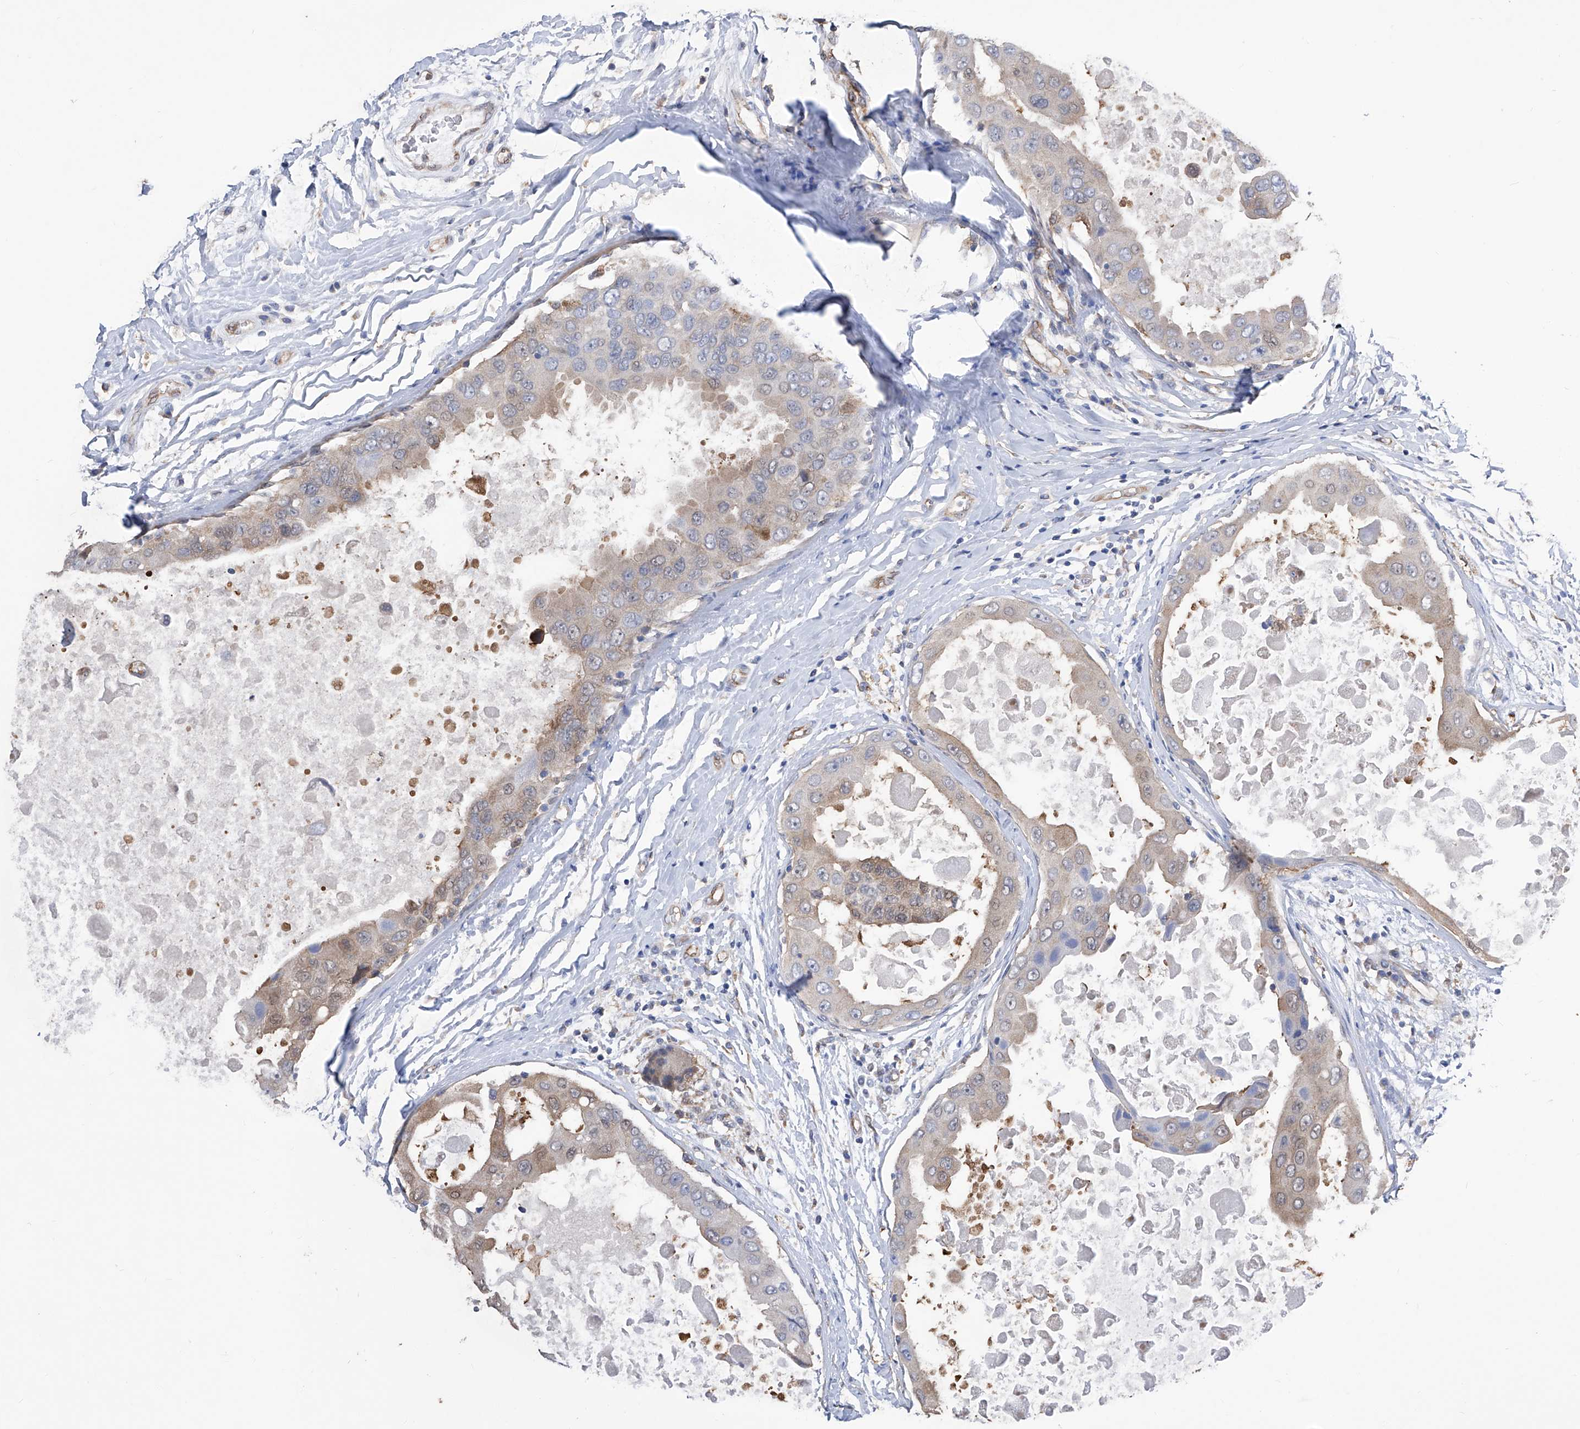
{"staining": {"intensity": "weak", "quantity": "25%-75%", "location": "cytoplasmic/membranous"}, "tissue": "breast cancer", "cell_type": "Tumor cells", "image_type": "cancer", "snomed": [{"axis": "morphology", "description": "Duct carcinoma"}, {"axis": "topography", "description": "Breast"}], "caption": "Immunohistochemical staining of breast cancer reveals low levels of weak cytoplasmic/membranous staining in about 25%-75% of tumor cells.", "gene": "SPATA20", "patient": {"sex": "female", "age": 27}}